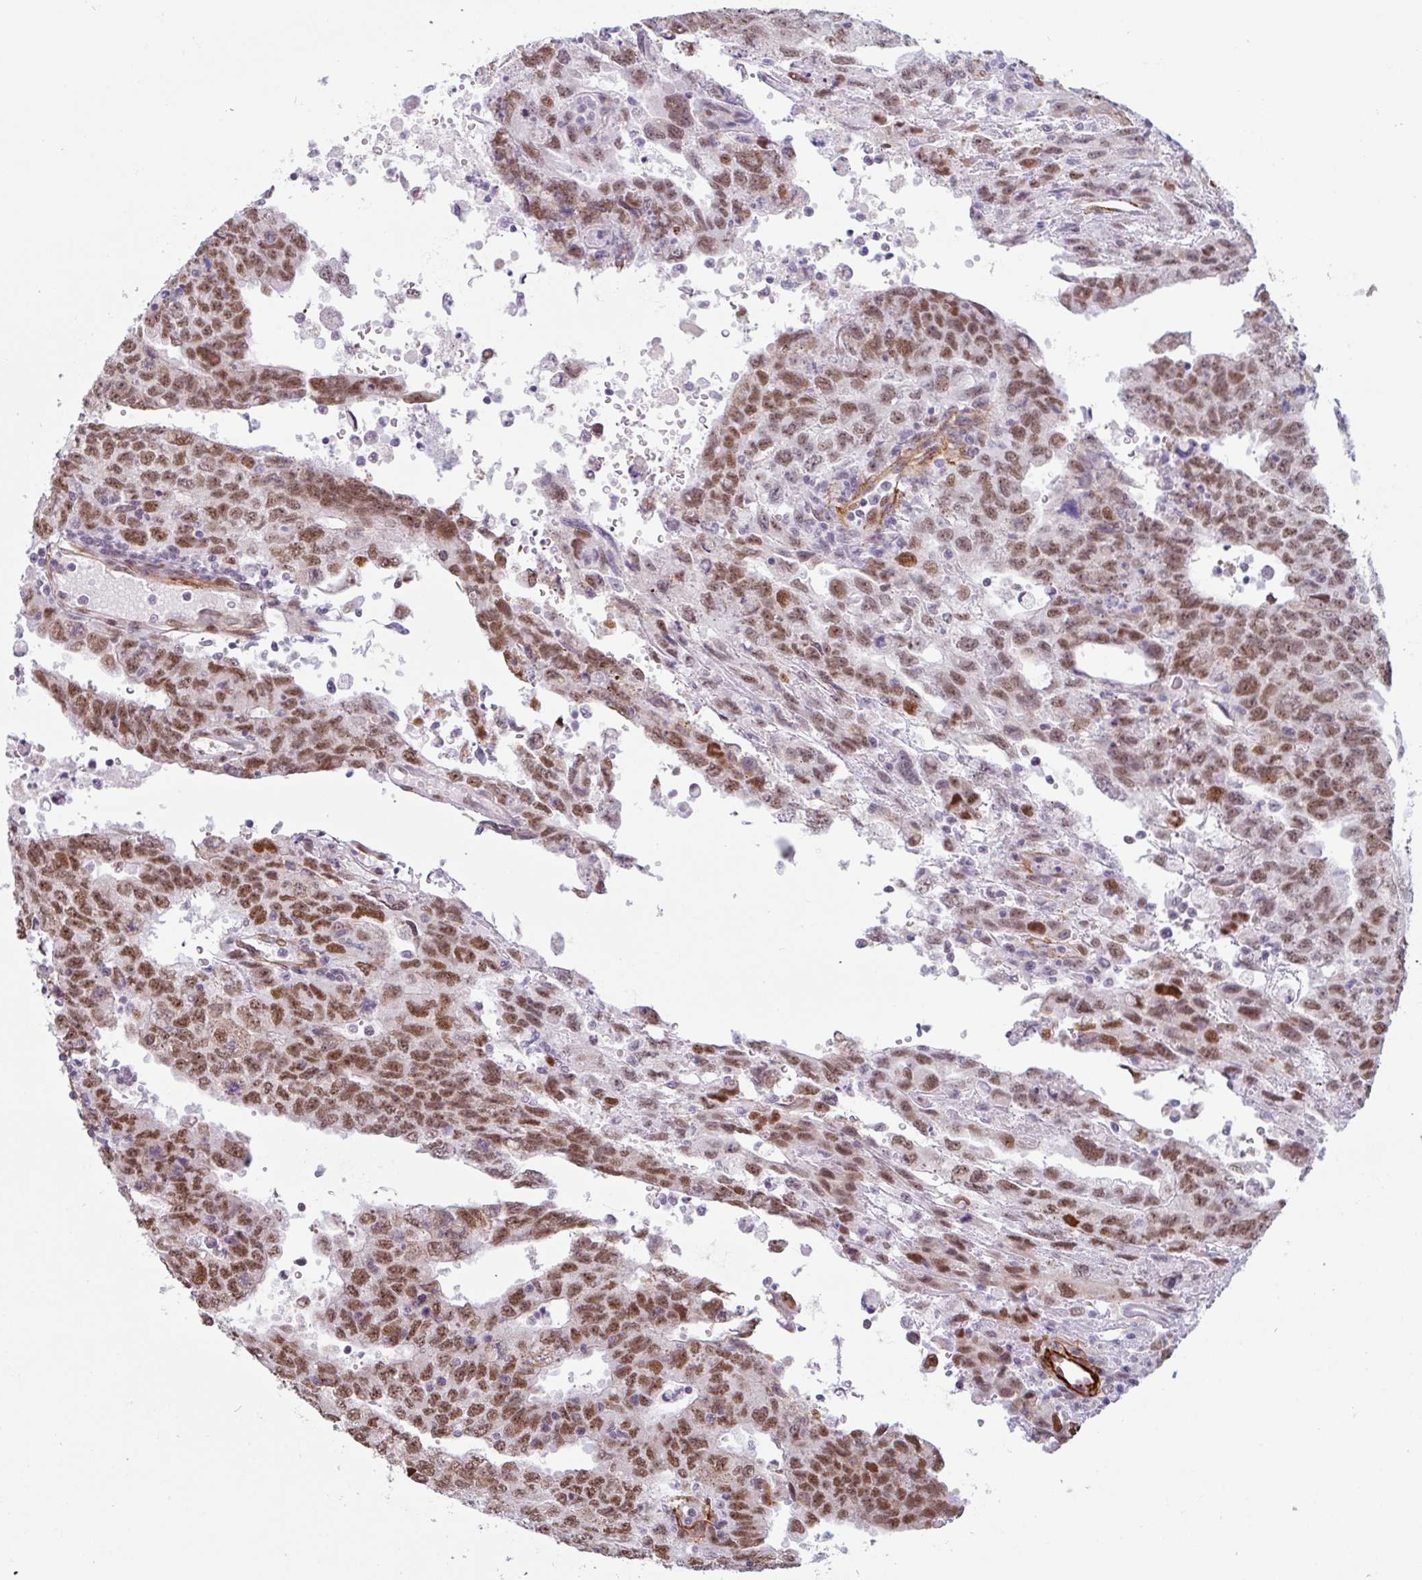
{"staining": {"intensity": "moderate", "quantity": ">75%", "location": "nuclear"}, "tissue": "testis cancer", "cell_type": "Tumor cells", "image_type": "cancer", "snomed": [{"axis": "morphology", "description": "Carcinoma, Embryonal, NOS"}, {"axis": "topography", "description": "Testis"}], "caption": "Embryonal carcinoma (testis) stained with DAB IHC shows medium levels of moderate nuclear staining in about >75% of tumor cells.", "gene": "TMEM119", "patient": {"sex": "male", "age": 34}}